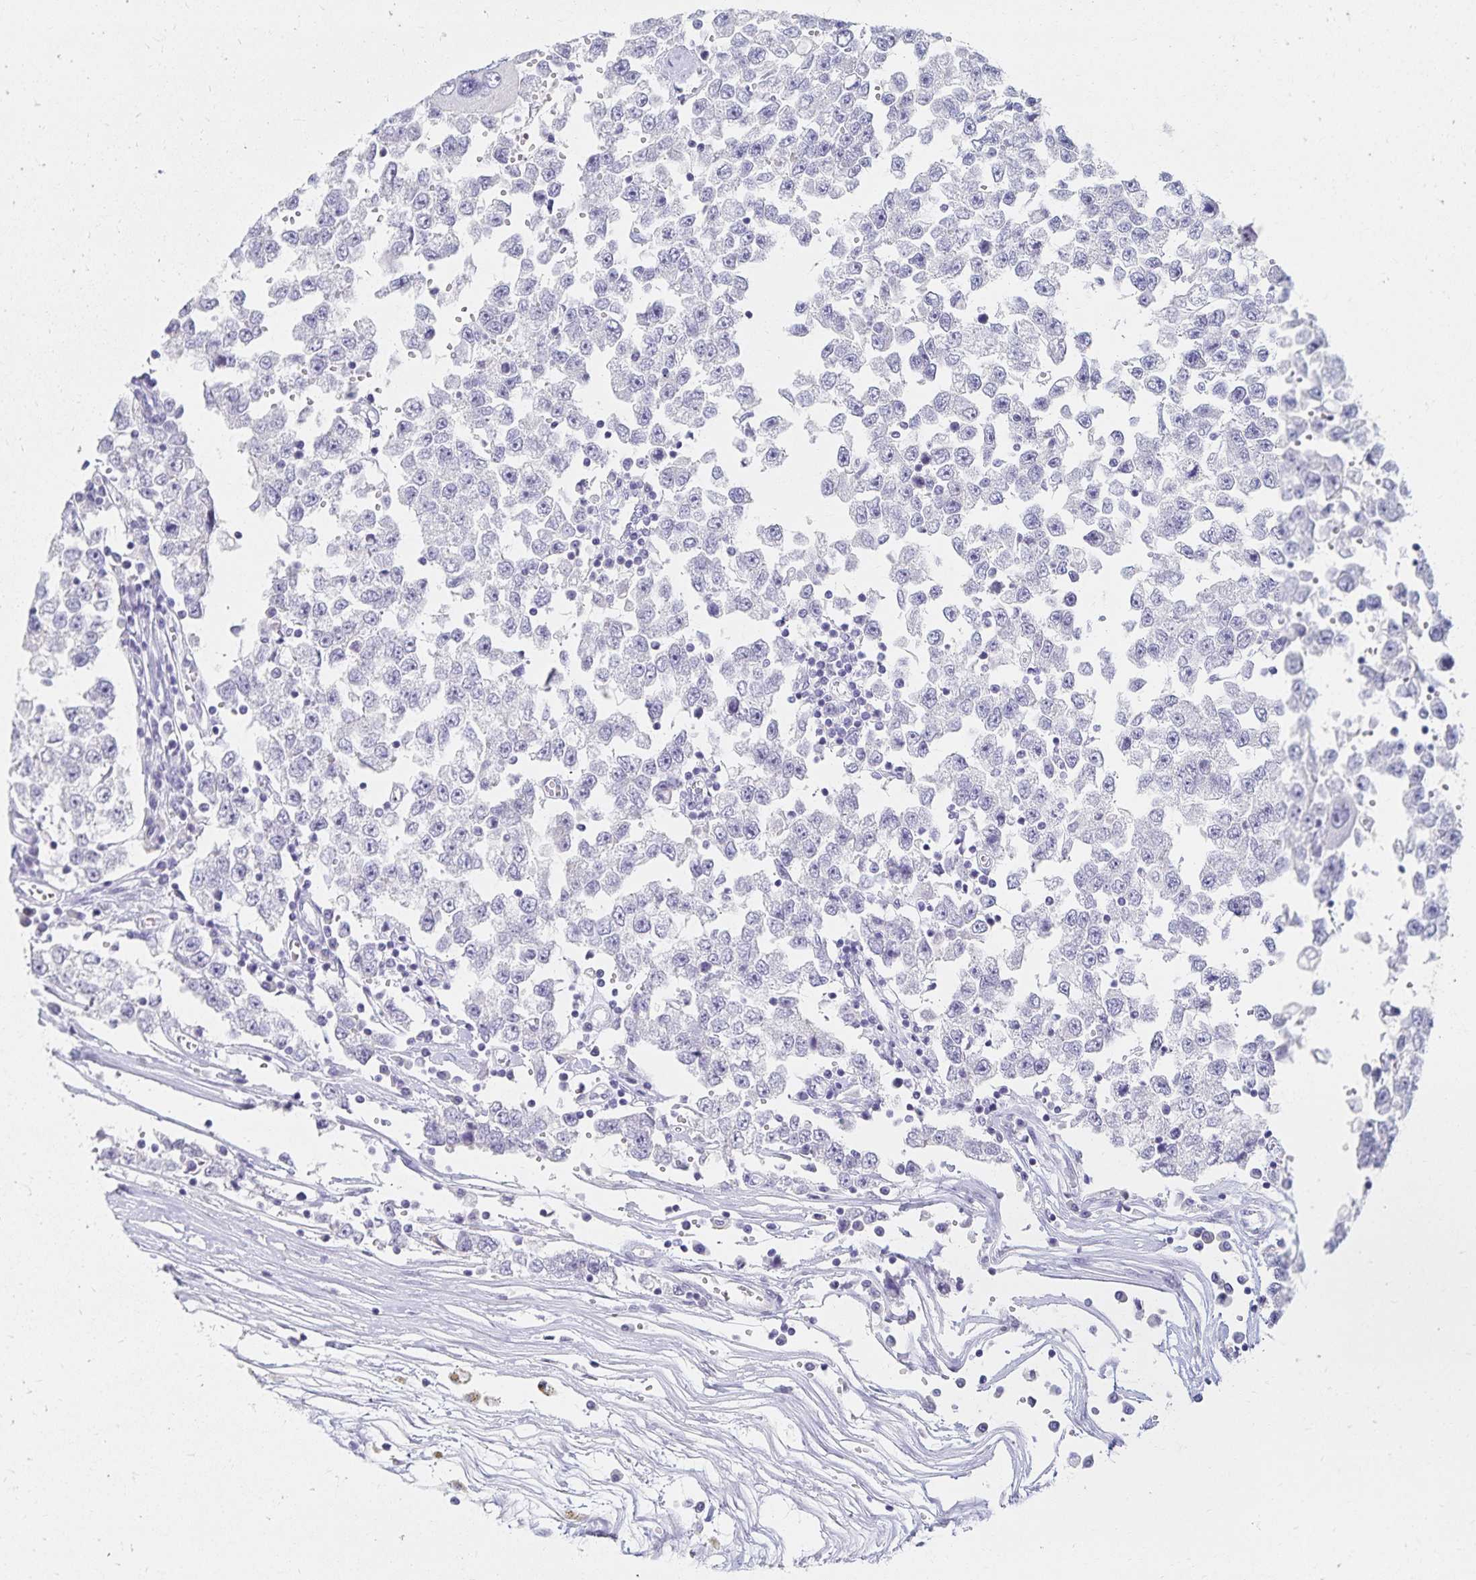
{"staining": {"intensity": "negative", "quantity": "none", "location": "none"}, "tissue": "testis cancer", "cell_type": "Tumor cells", "image_type": "cancer", "snomed": [{"axis": "morphology", "description": "Seminoma, NOS"}, {"axis": "topography", "description": "Testis"}], "caption": "High magnification brightfield microscopy of testis cancer stained with DAB (3,3'-diaminobenzidine) (brown) and counterstained with hematoxylin (blue): tumor cells show no significant staining.", "gene": "C2orf50", "patient": {"sex": "male", "age": 34}}